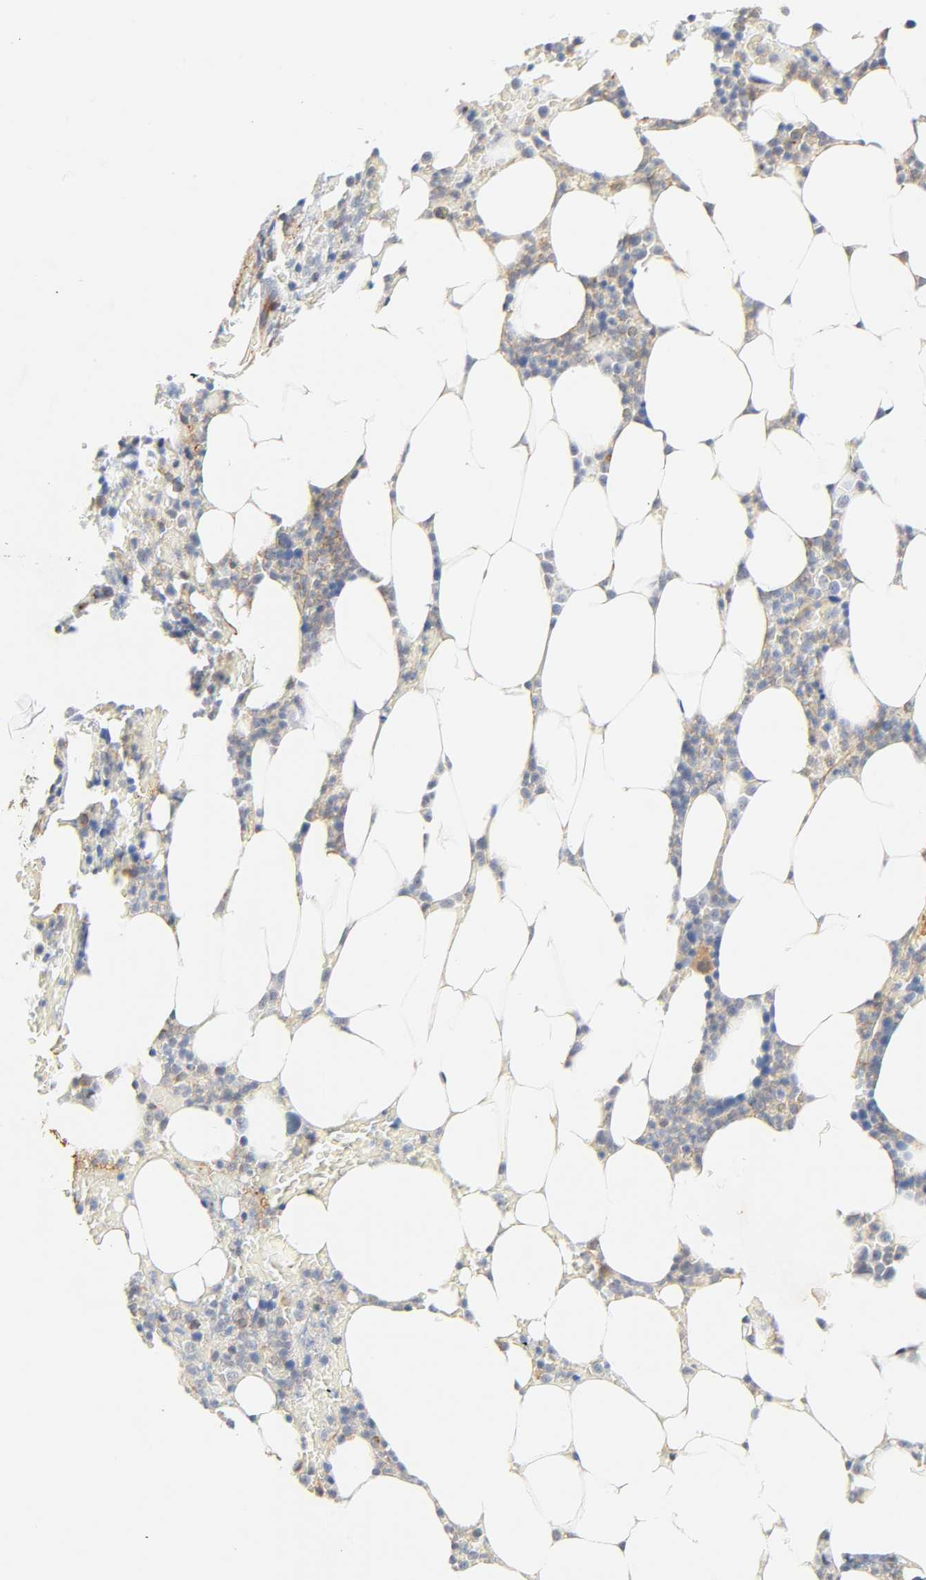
{"staining": {"intensity": "moderate", "quantity": "25%-75%", "location": "cytoplasmic/membranous"}, "tissue": "bone marrow", "cell_type": "Hematopoietic cells", "image_type": "normal", "snomed": [{"axis": "morphology", "description": "Normal tissue, NOS"}, {"axis": "topography", "description": "Bone marrow"}], "caption": "IHC image of unremarkable bone marrow: bone marrow stained using immunohistochemistry exhibits medium levels of moderate protein expression localized specifically in the cytoplasmic/membranous of hematopoietic cells, appearing as a cytoplasmic/membranous brown color.", "gene": "ZMAT5", "patient": {"sex": "female", "age": 66}}